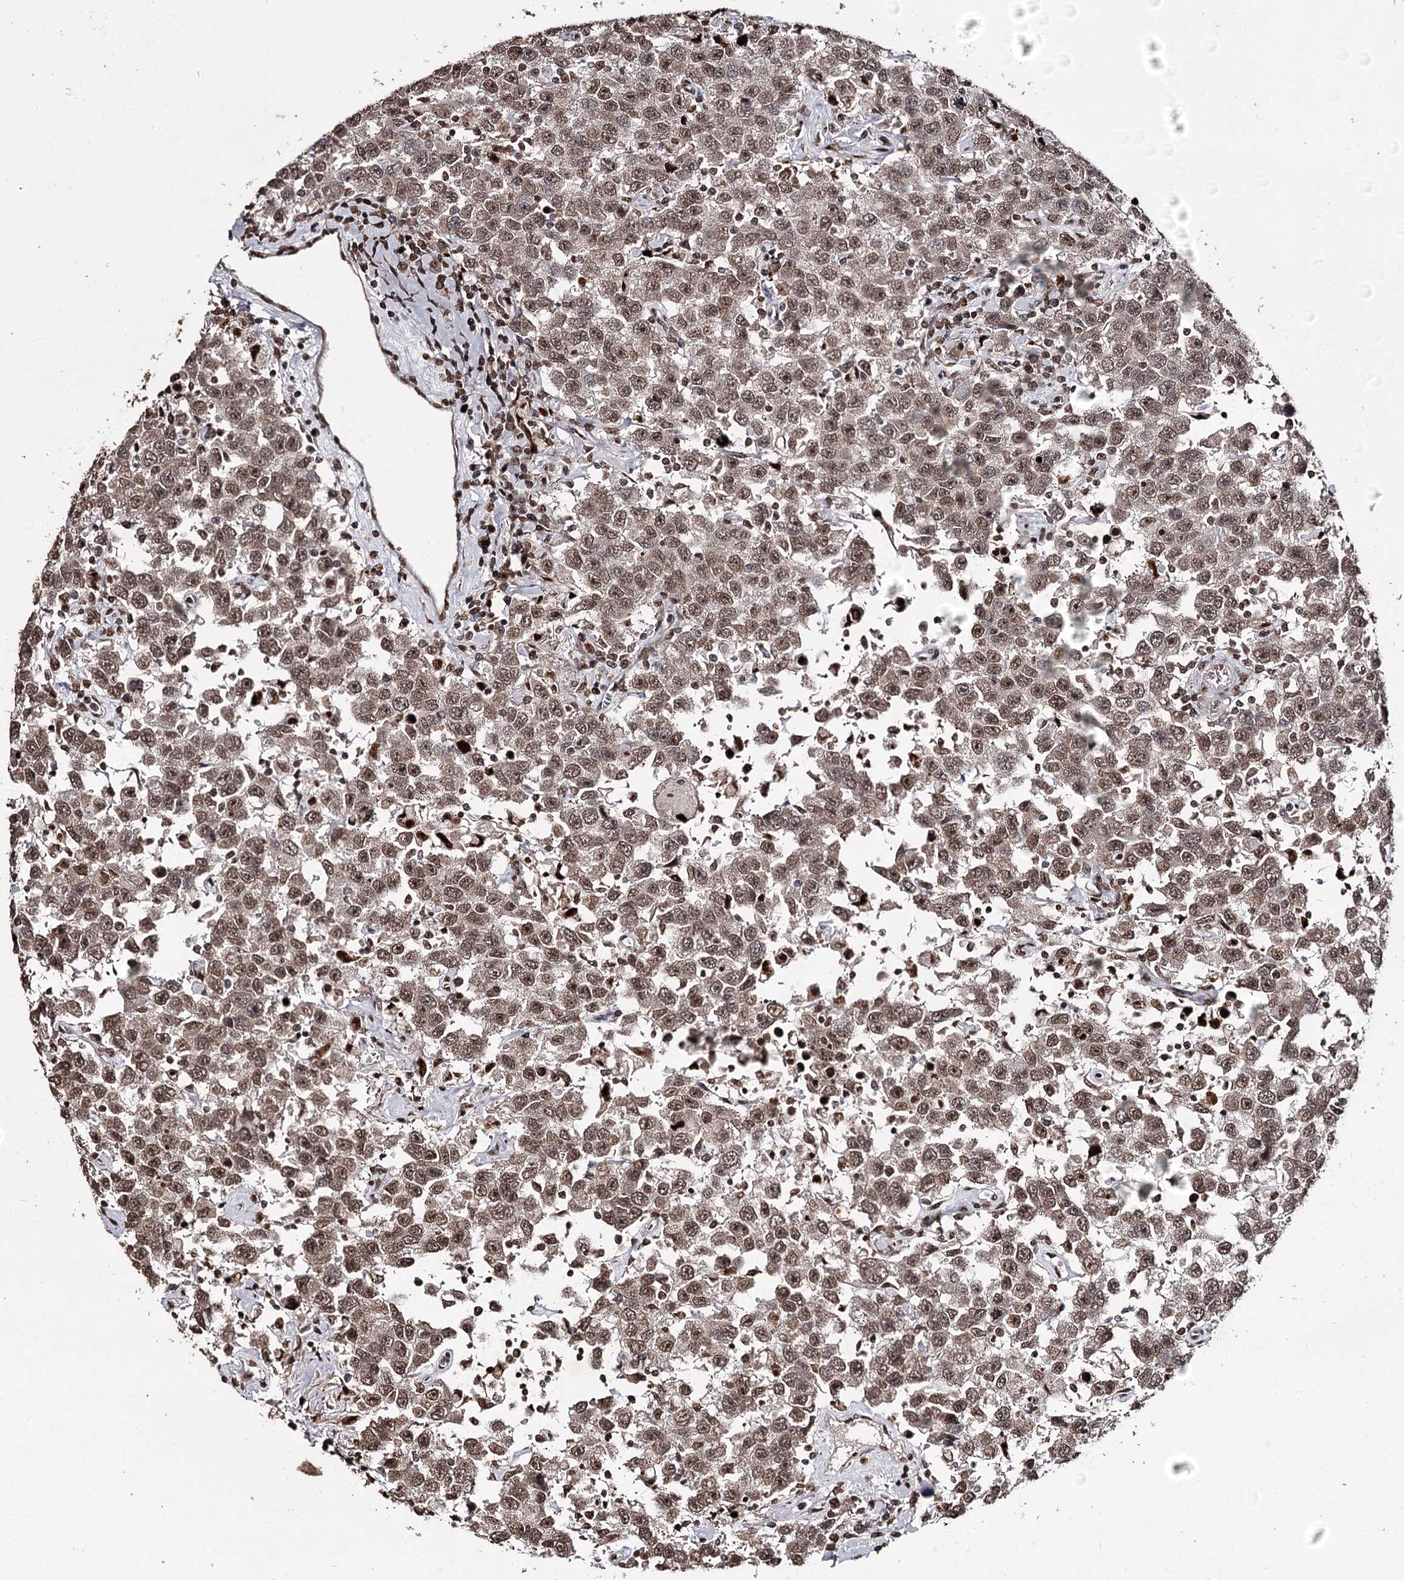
{"staining": {"intensity": "moderate", "quantity": ">75%", "location": "nuclear"}, "tissue": "testis cancer", "cell_type": "Tumor cells", "image_type": "cancer", "snomed": [{"axis": "morphology", "description": "Seminoma, NOS"}, {"axis": "topography", "description": "Testis"}], "caption": "Approximately >75% of tumor cells in human testis cancer exhibit moderate nuclear protein expression as visualized by brown immunohistochemical staining.", "gene": "THYN1", "patient": {"sex": "male", "age": 41}}